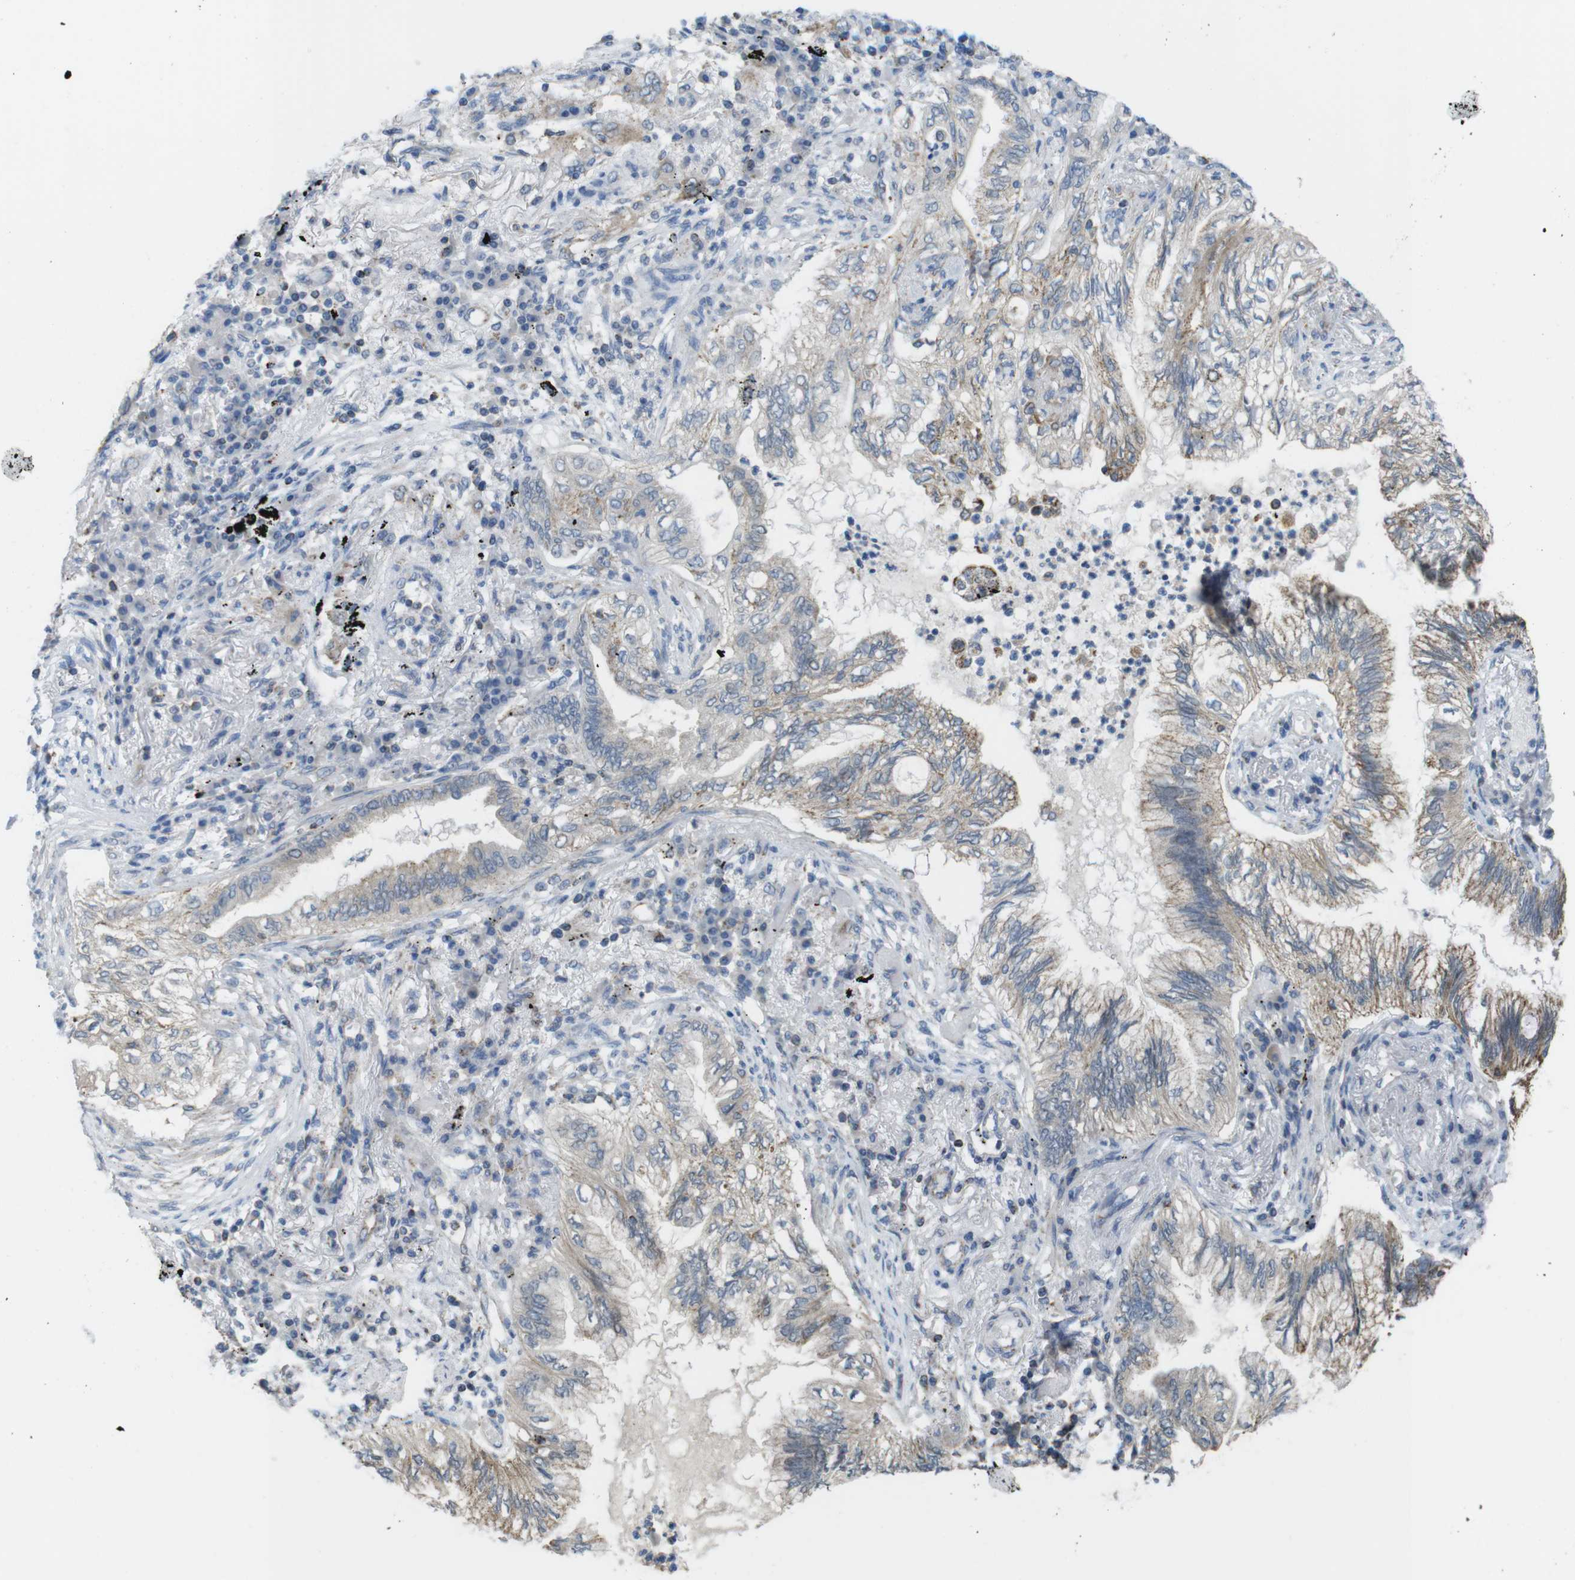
{"staining": {"intensity": "weak", "quantity": "<25%", "location": "cytoplasmic/membranous"}, "tissue": "lung cancer", "cell_type": "Tumor cells", "image_type": "cancer", "snomed": [{"axis": "morphology", "description": "Normal tissue, NOS"}, {"axis": "morphology", "description": "Adenocarcinoma, NOS"}, {"axis": "topography", "description": "Bronchus"}, {"axis": "topography", "description": "Lung"}], "caption": "This is an immunohistochemistry (IHC) image of human lung cancer. There is no expression in tumor cells.", "gene": "GRIK2", "patient": {"sex": "female", "age": 70}}